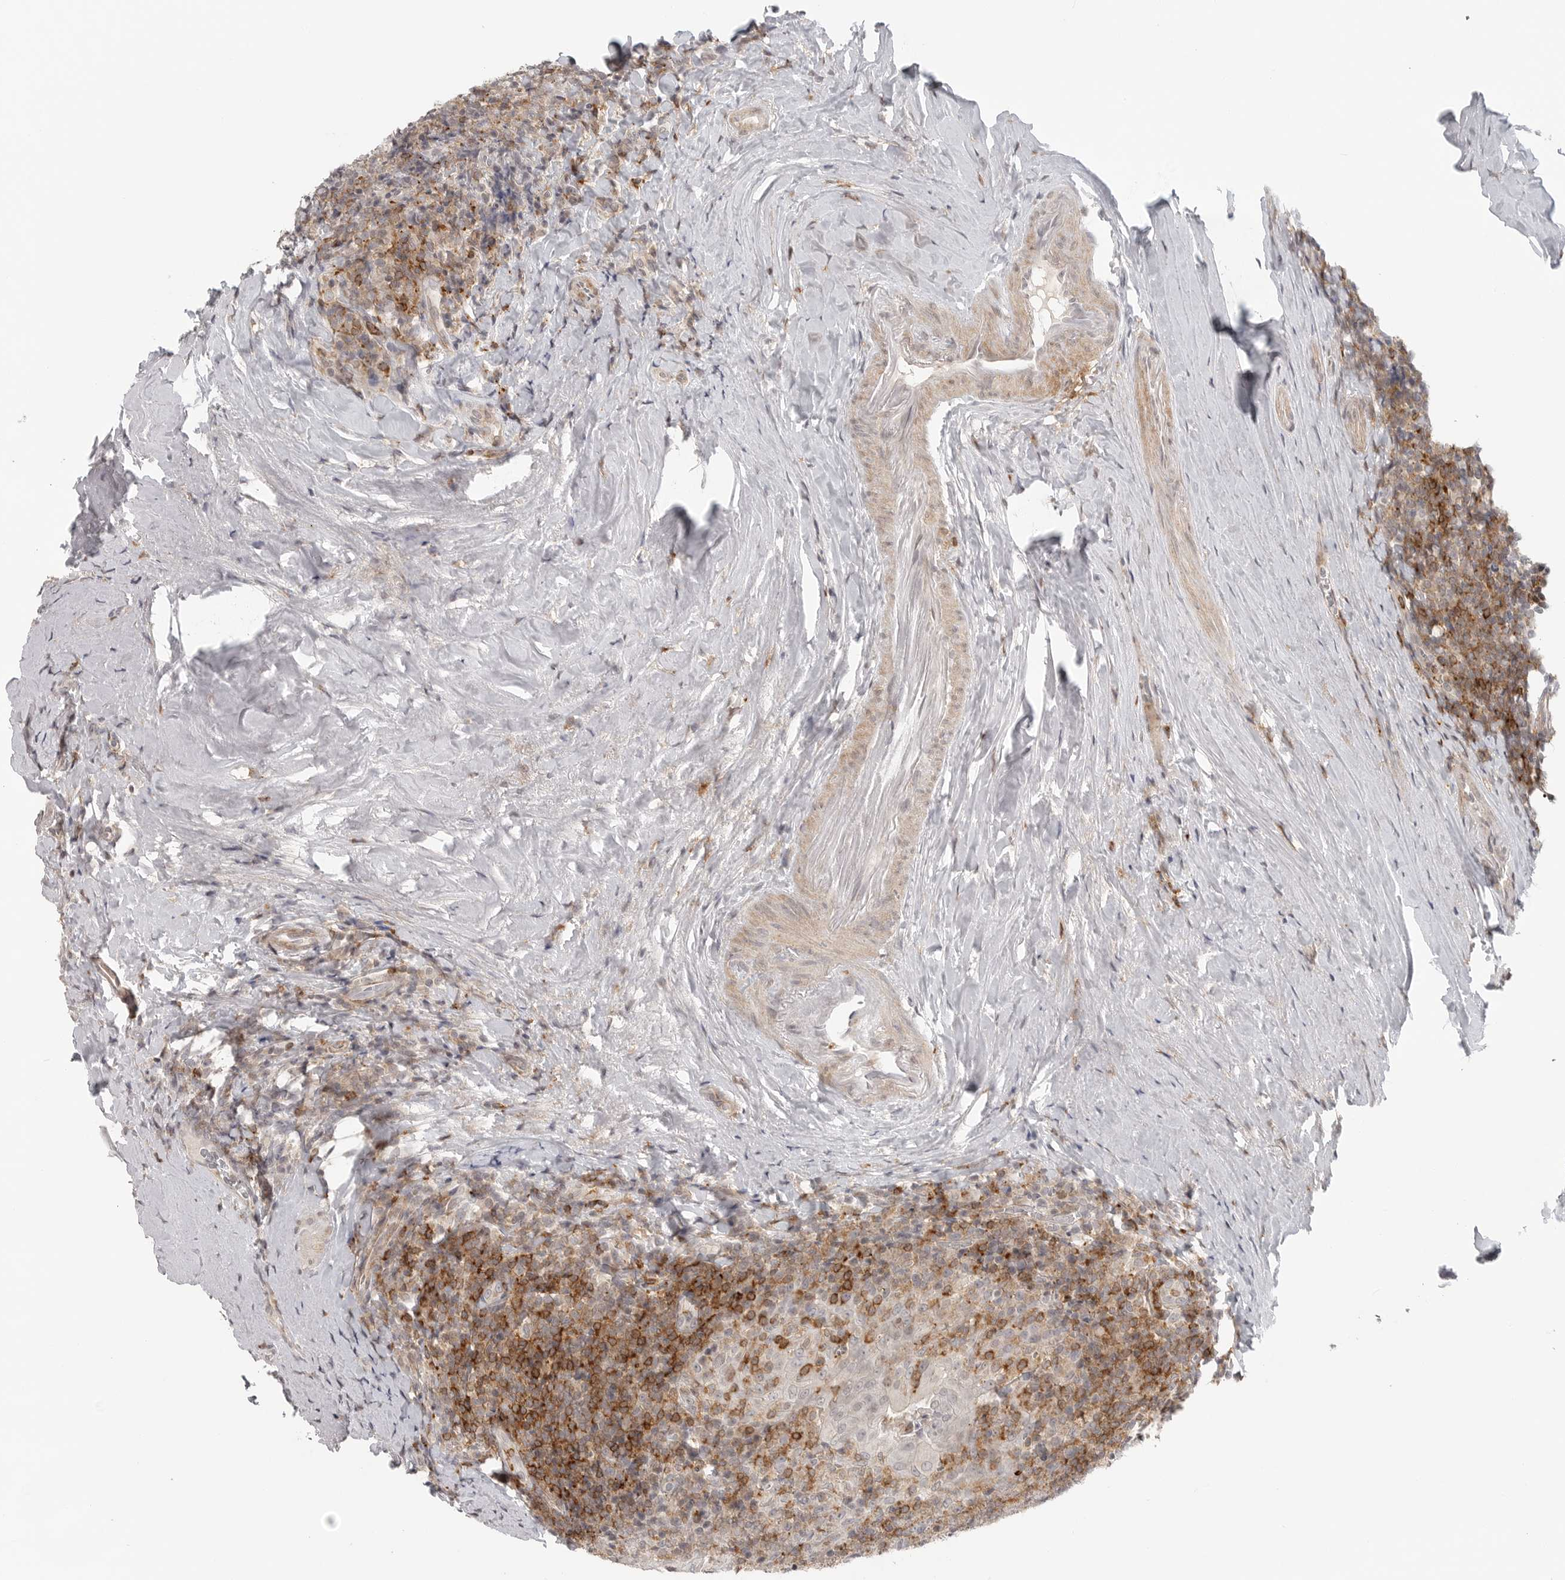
{"staining": {"intensity": "moderate", "quantity": ">75%", "location": "cytoplasmic/membranous"}, "tissue": "tonsil", "cell_type": "Germinal center cells", "image_type": "normal", "snomed": [{"axis": "morphology", "description": "Normal tissue, NOS"}, {"axis": "topography", "description": "Tonsil"}], "caption": "This image shows immunohistochemistry staining of normal tonsil, with medium moderate cytoplasmic/membranous staining in about >75% of germinal center cells.", "gene": "SH3KBP1", "patient": {"sex": "male", "age": 37}}